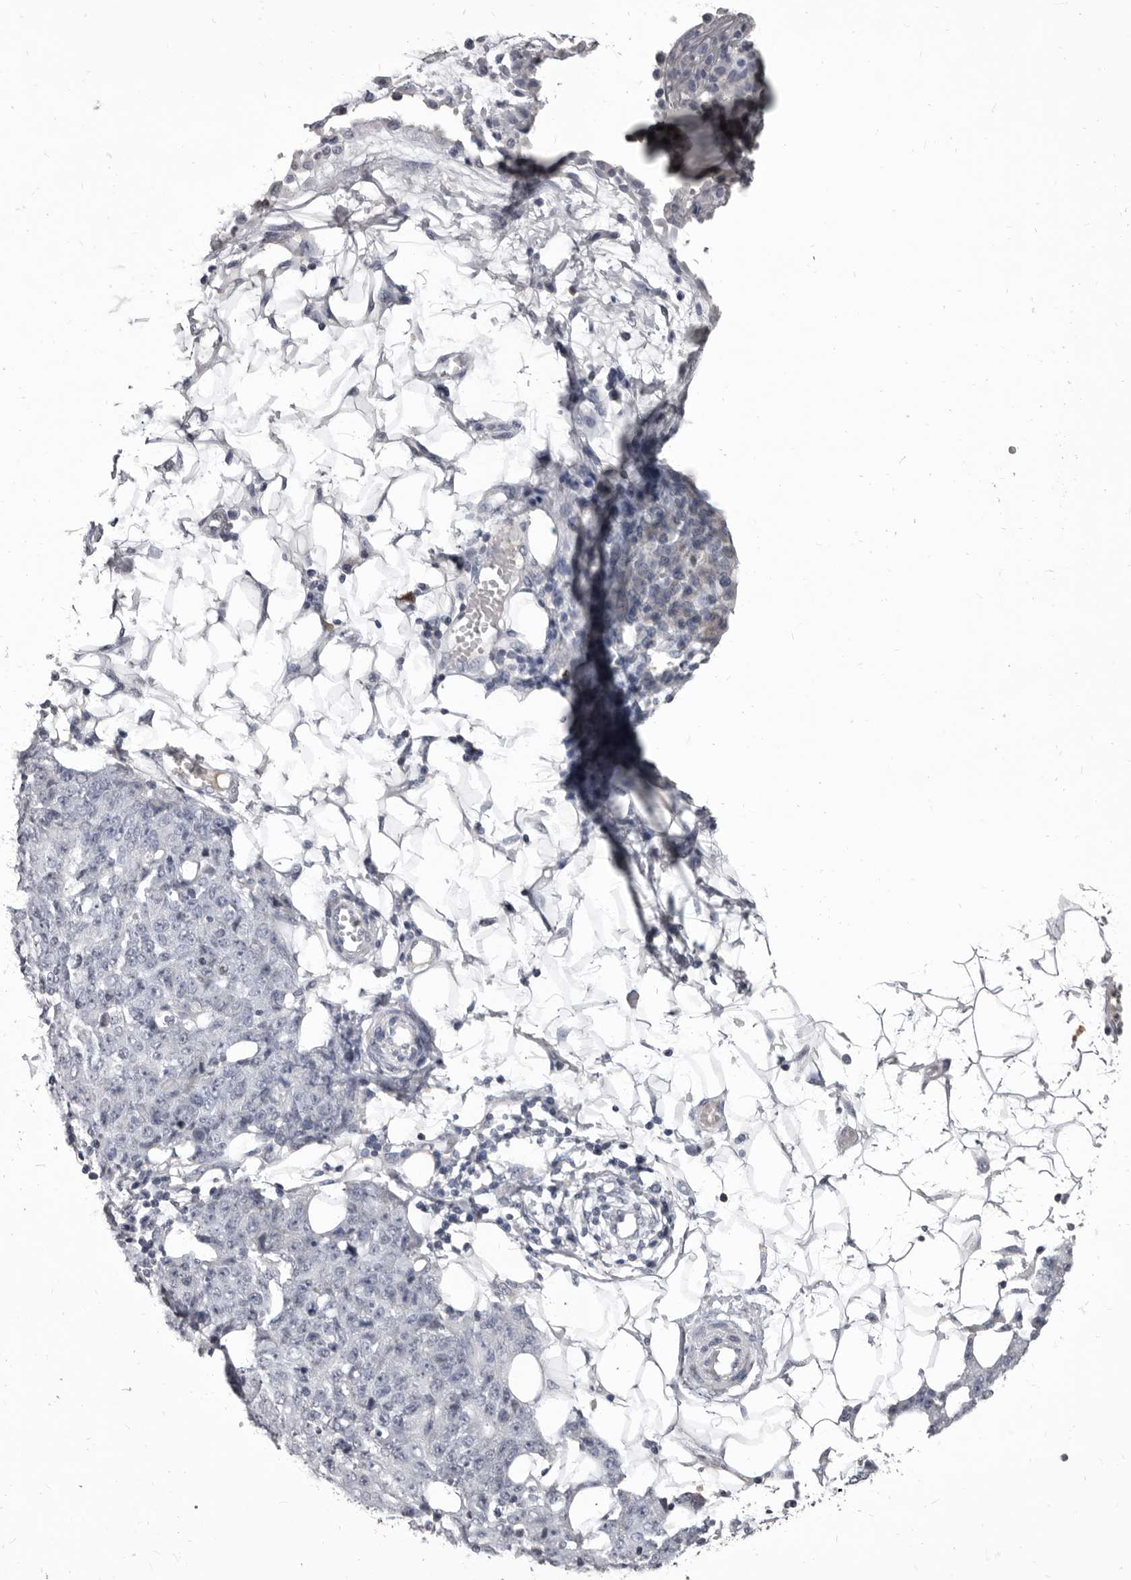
{"staining": {"intensity": "negative", "quantity": "none", "location": "none"}, "tissue": "ovarian cancer", "cell_type": "Tumor cells", "image_type": "cancer", "snomed": [{"axis": "morphology", "description": "Carcinoma, endometroid"}, {"axis": "topography", "description": "Ovary"}], "caption": "Ovarian cancer (endometroid carcinoma) stained for a protein using immunohistochemistry displays no expression tumor cells.", "gene": "GZMH", "patient": {"sex": "female", "age": 42}}